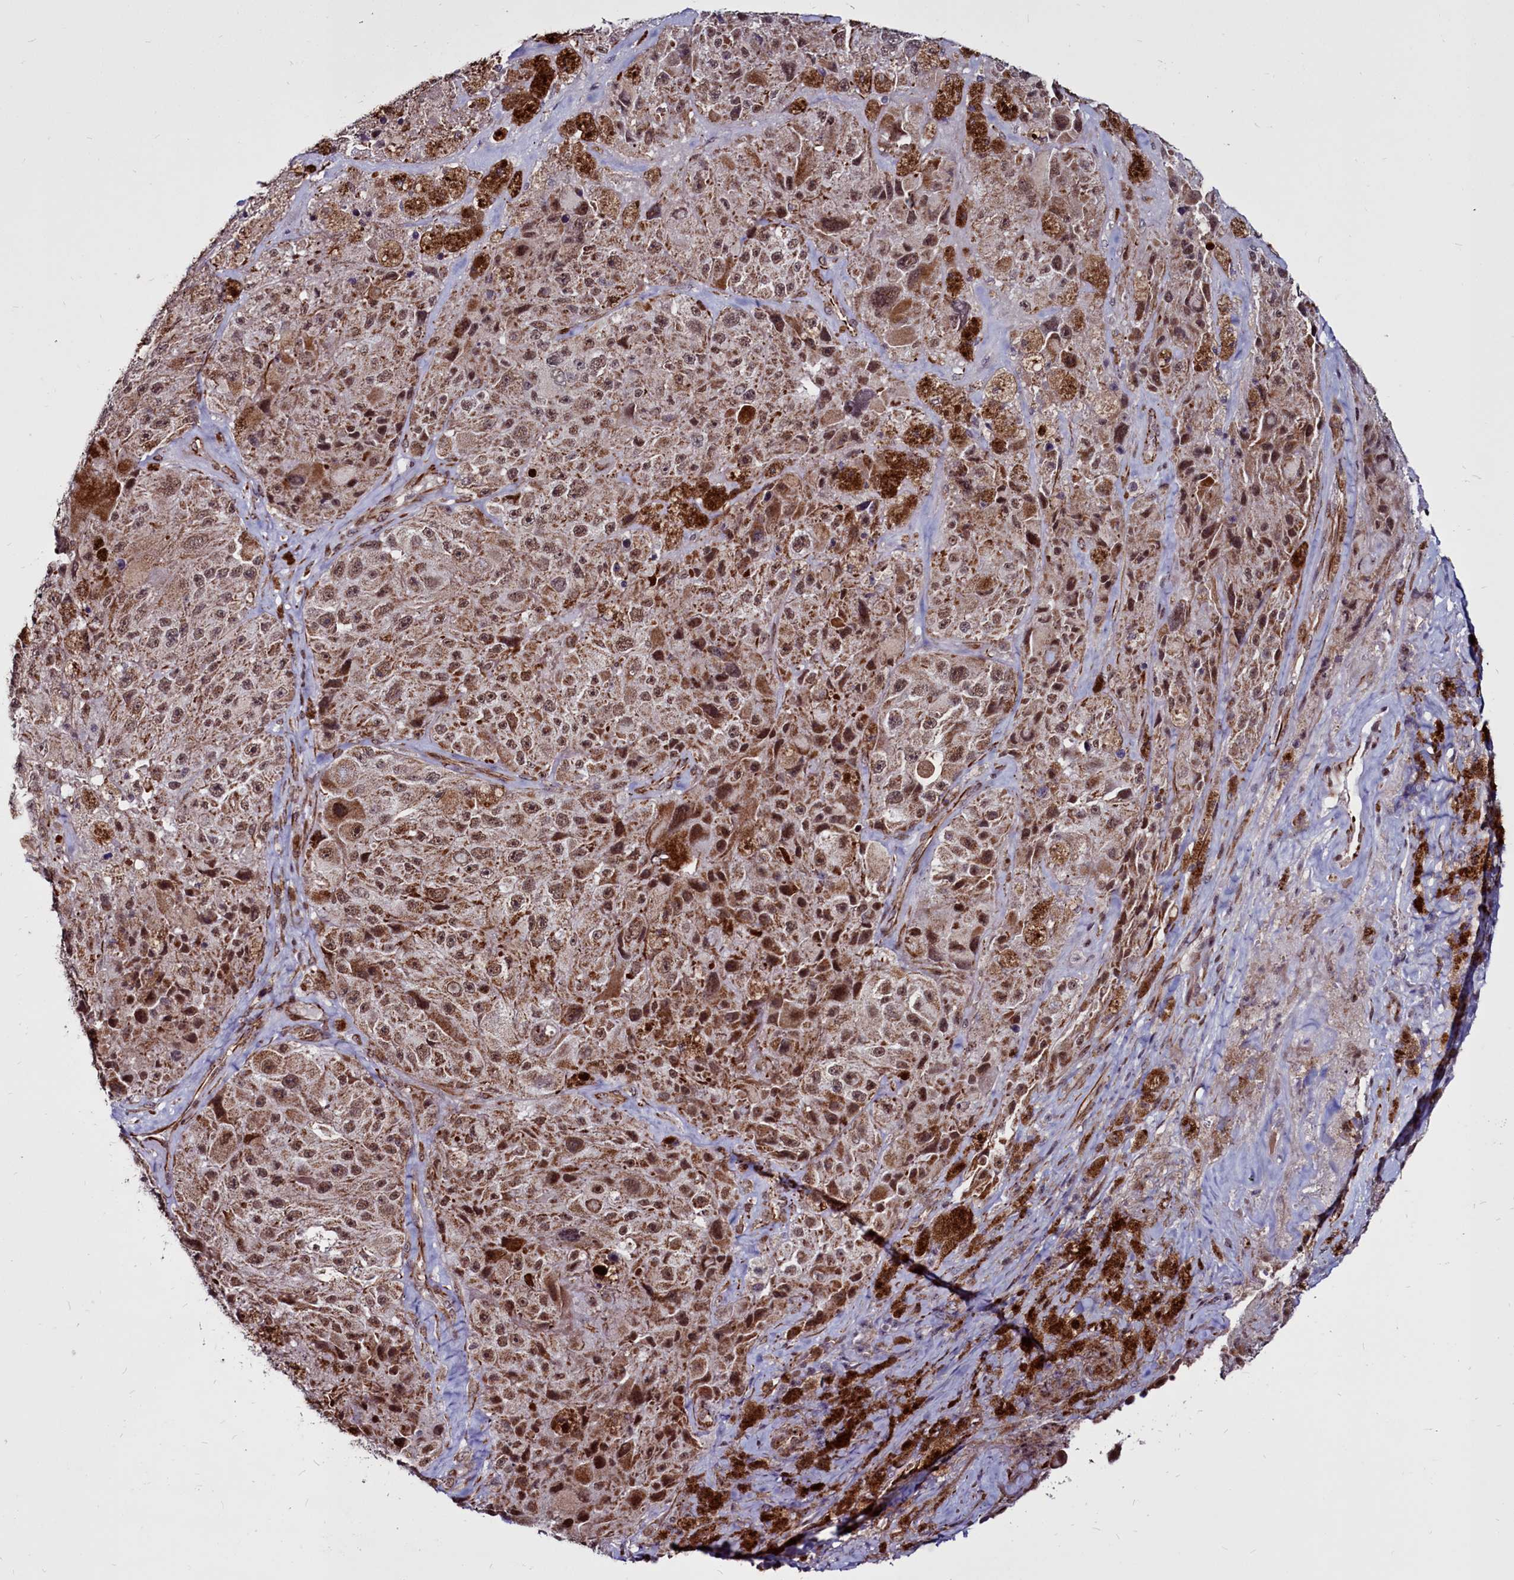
{"staining": {"intensity": "moderate", "quantity": ">75%", "location": "cytoplasmic/membranous,nuclear"}, "tissue": "melanoma", "cell_type": "Tumor cells", "image_type": "cancer", "snomed": [{"axis": "morphology", "description": "Malignant melanoma, Metastatic site"}, {"axis": "topography", "description": "Lymph node"}], "caption": "Immunohistochemical staining of human malignant melanoma (metastatic site) shows medium levels of moderate cytoplasmic/membranous and nuclear positivity in about >75% of tumor cells. (brown staining indicates protein expression, while blue staining denotes nuclei).", "gene": "CLK3", "patient": {"sex": "male", "age": 62}}